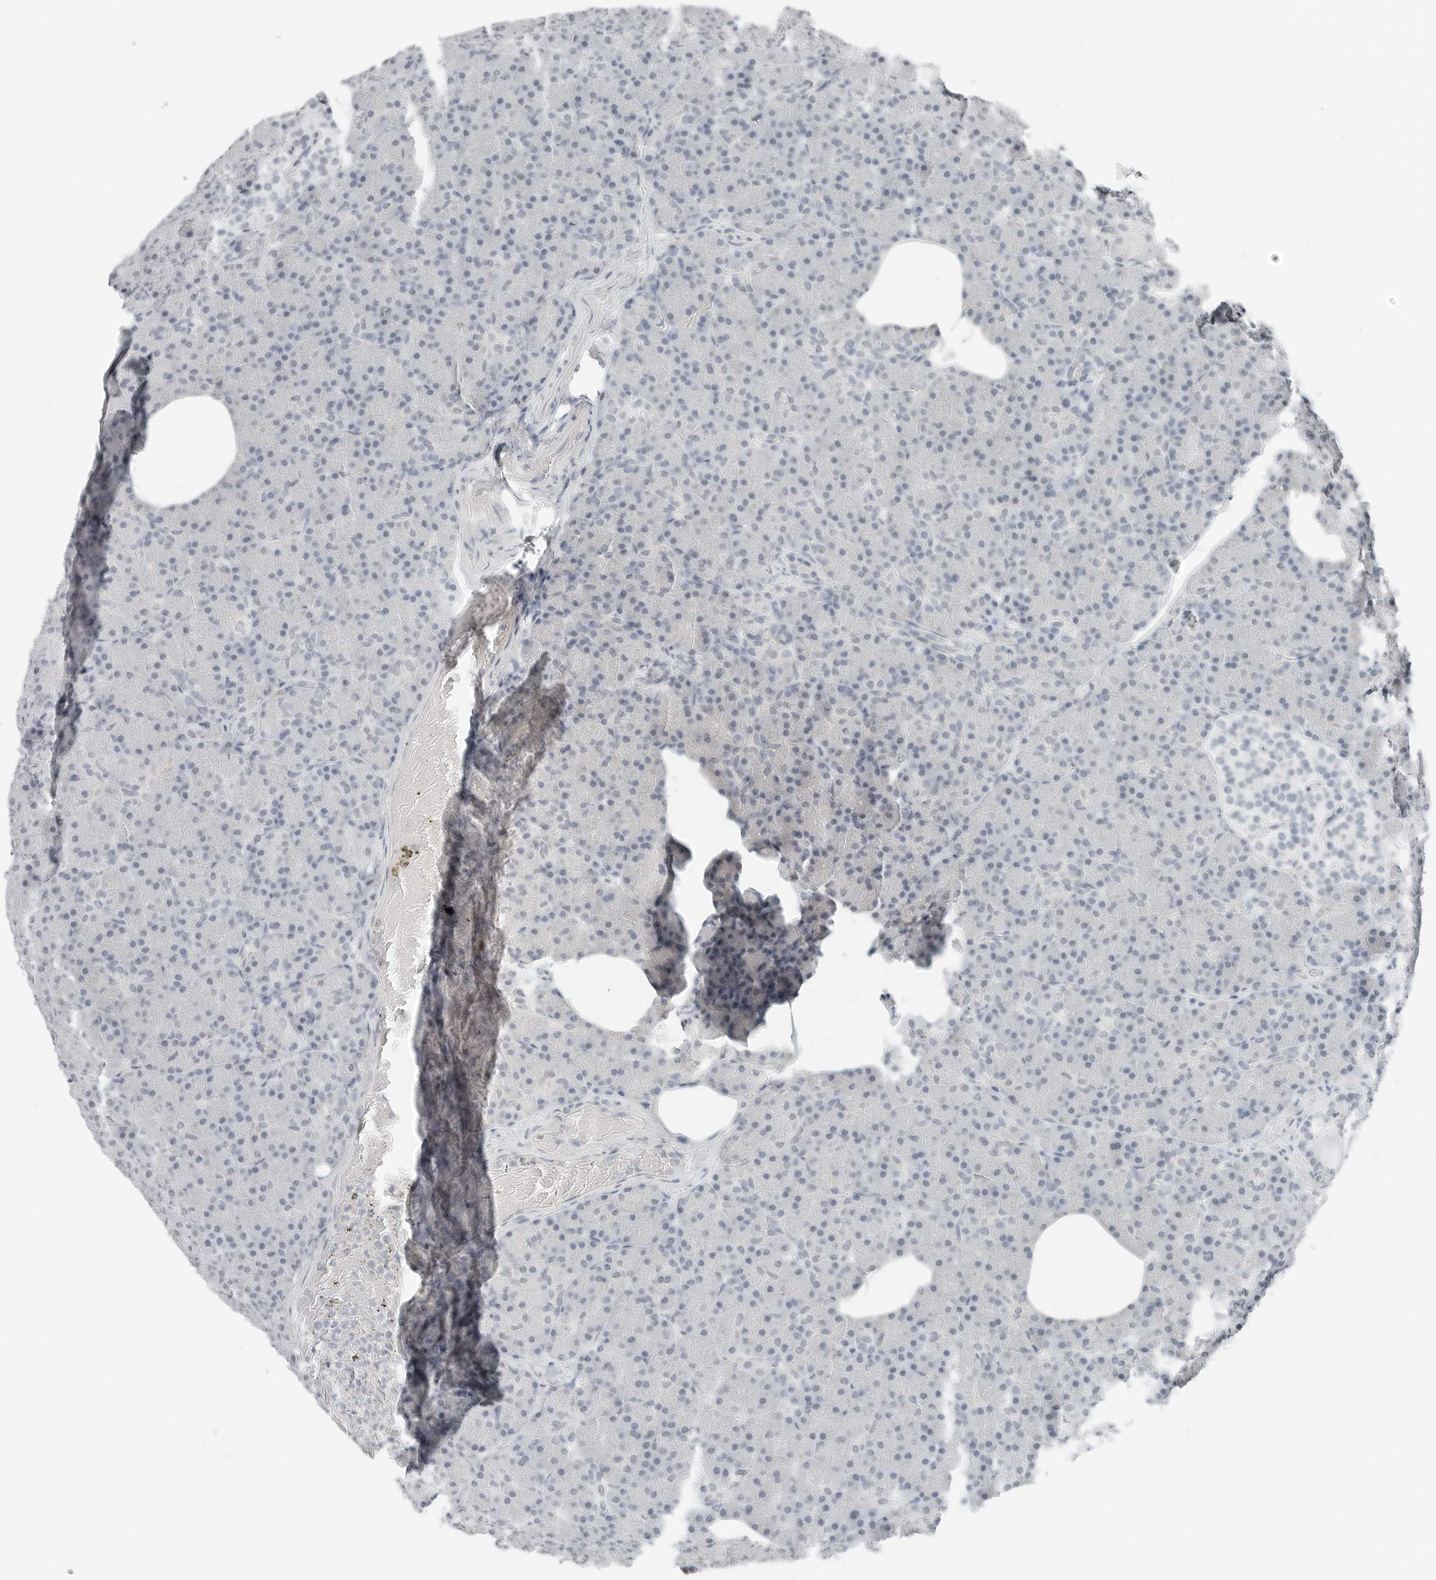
{"staining": {"intensity": "negative", "quantity": "none", "location": "none"}, "tissue": "pancreas", "cell_type": "Exocrine glandular cells", "image_type": "normal", "snomed": [{"axis": "morphology", "description": "Normal tissue, NOS"}, {"axis": "topography", "description": "Pancreas"}], "caption": "Photomicrograph shows no protein staining in exocrine glandular cells of unremarkable pancreas. (Brightfield microscopy of DAB (3,3'-diaminobenzidine) immunohistochemistry (IHC) at high magnification).", "gene": "XIRP1", "patient": {"sex": "female", "age": 43}}